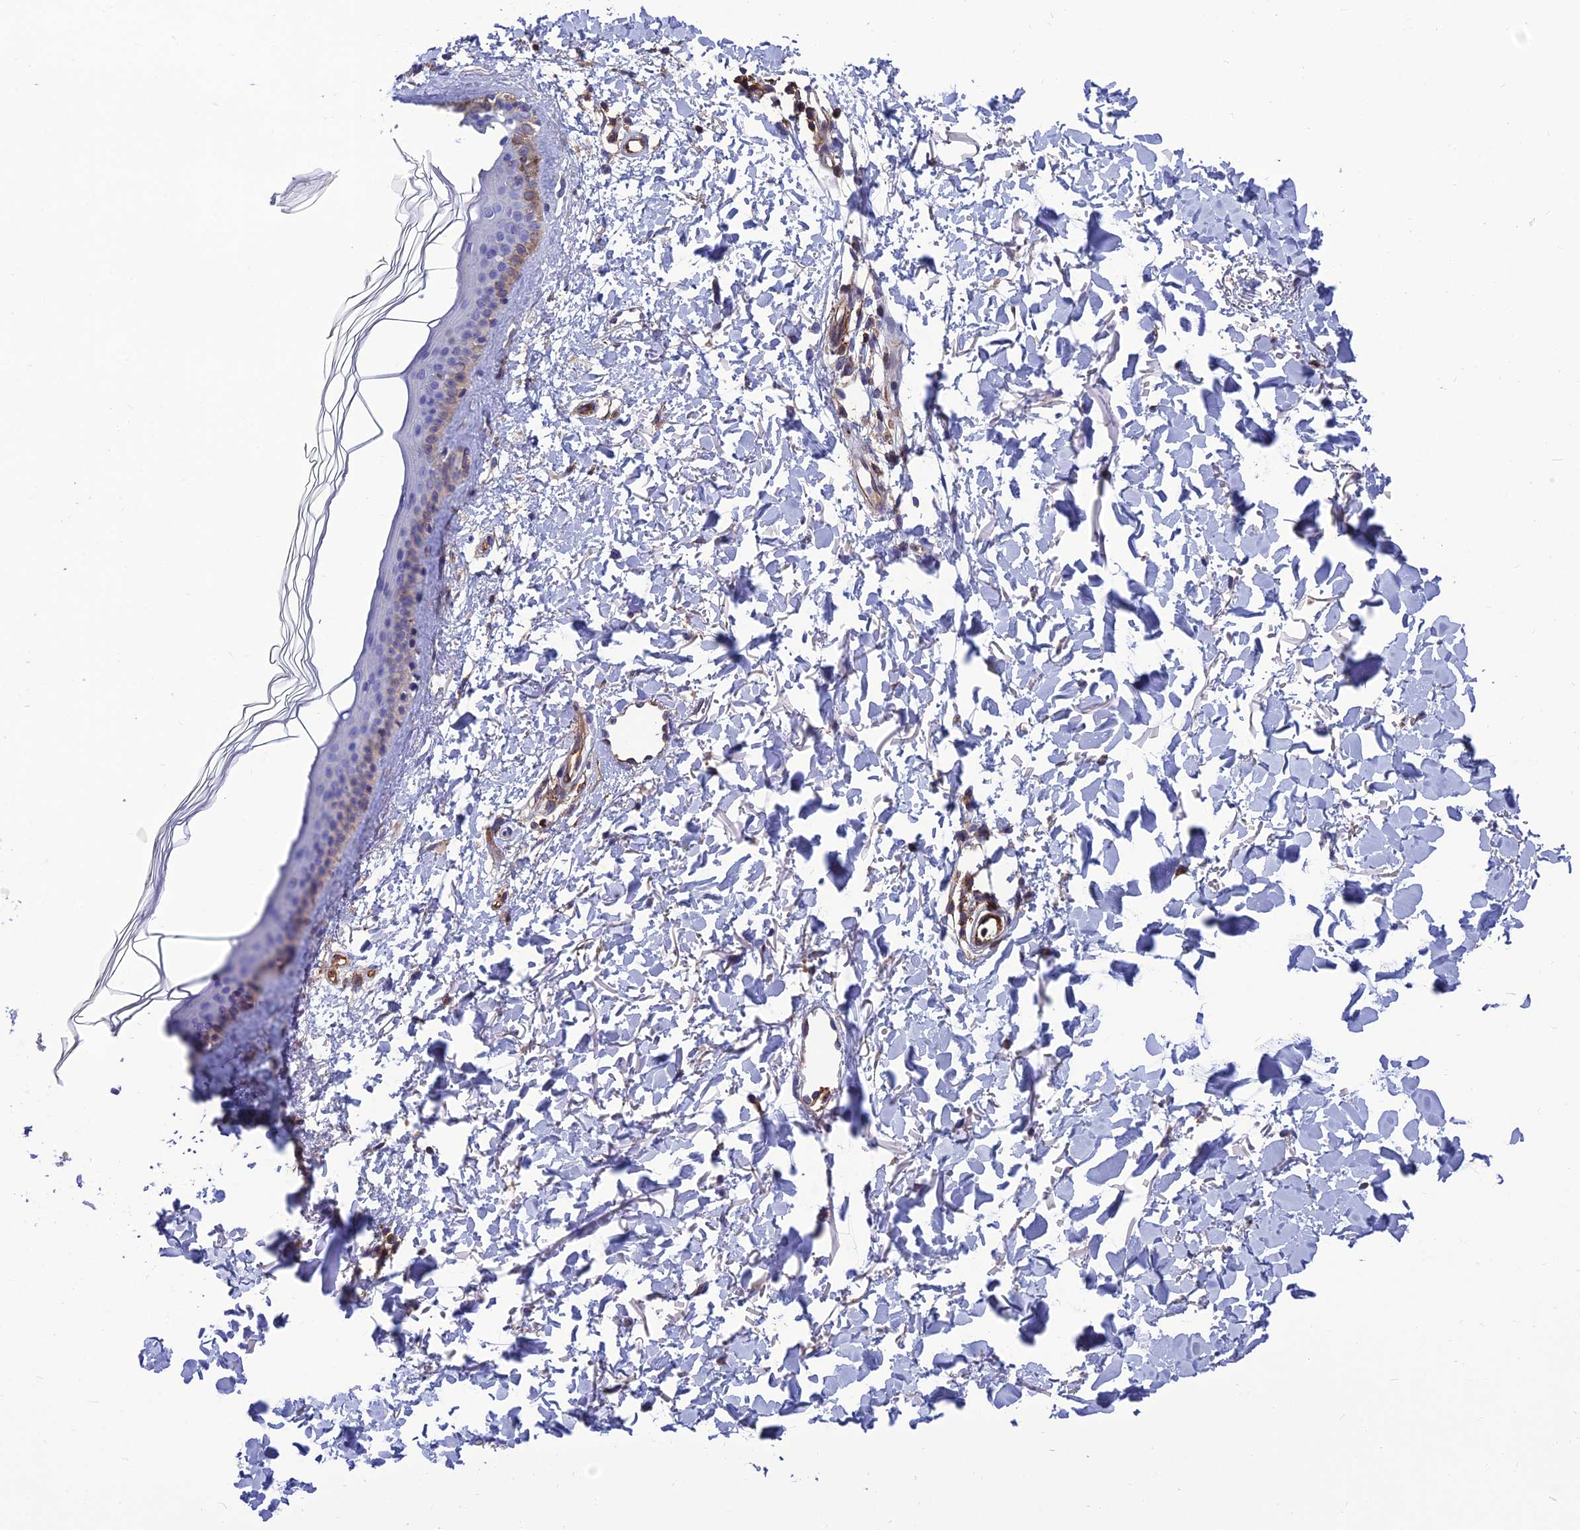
{"staining": {"intensity": "negative", "quantity": "none", "location": "none"}, "tissue": "skin", "cell_type": "Fibroblasts", "image_type": "normal", "snomed": [{"axis": "morphology", "description": "Normal tissue, NOS"}, {"axis": "topography", "description": "Skin"}], "caption": "Image shows no significant protein expression in fibroblasts of normal skin.", "gene": "PPP1R18", "patient": {"sex": "female", "age": 58}}